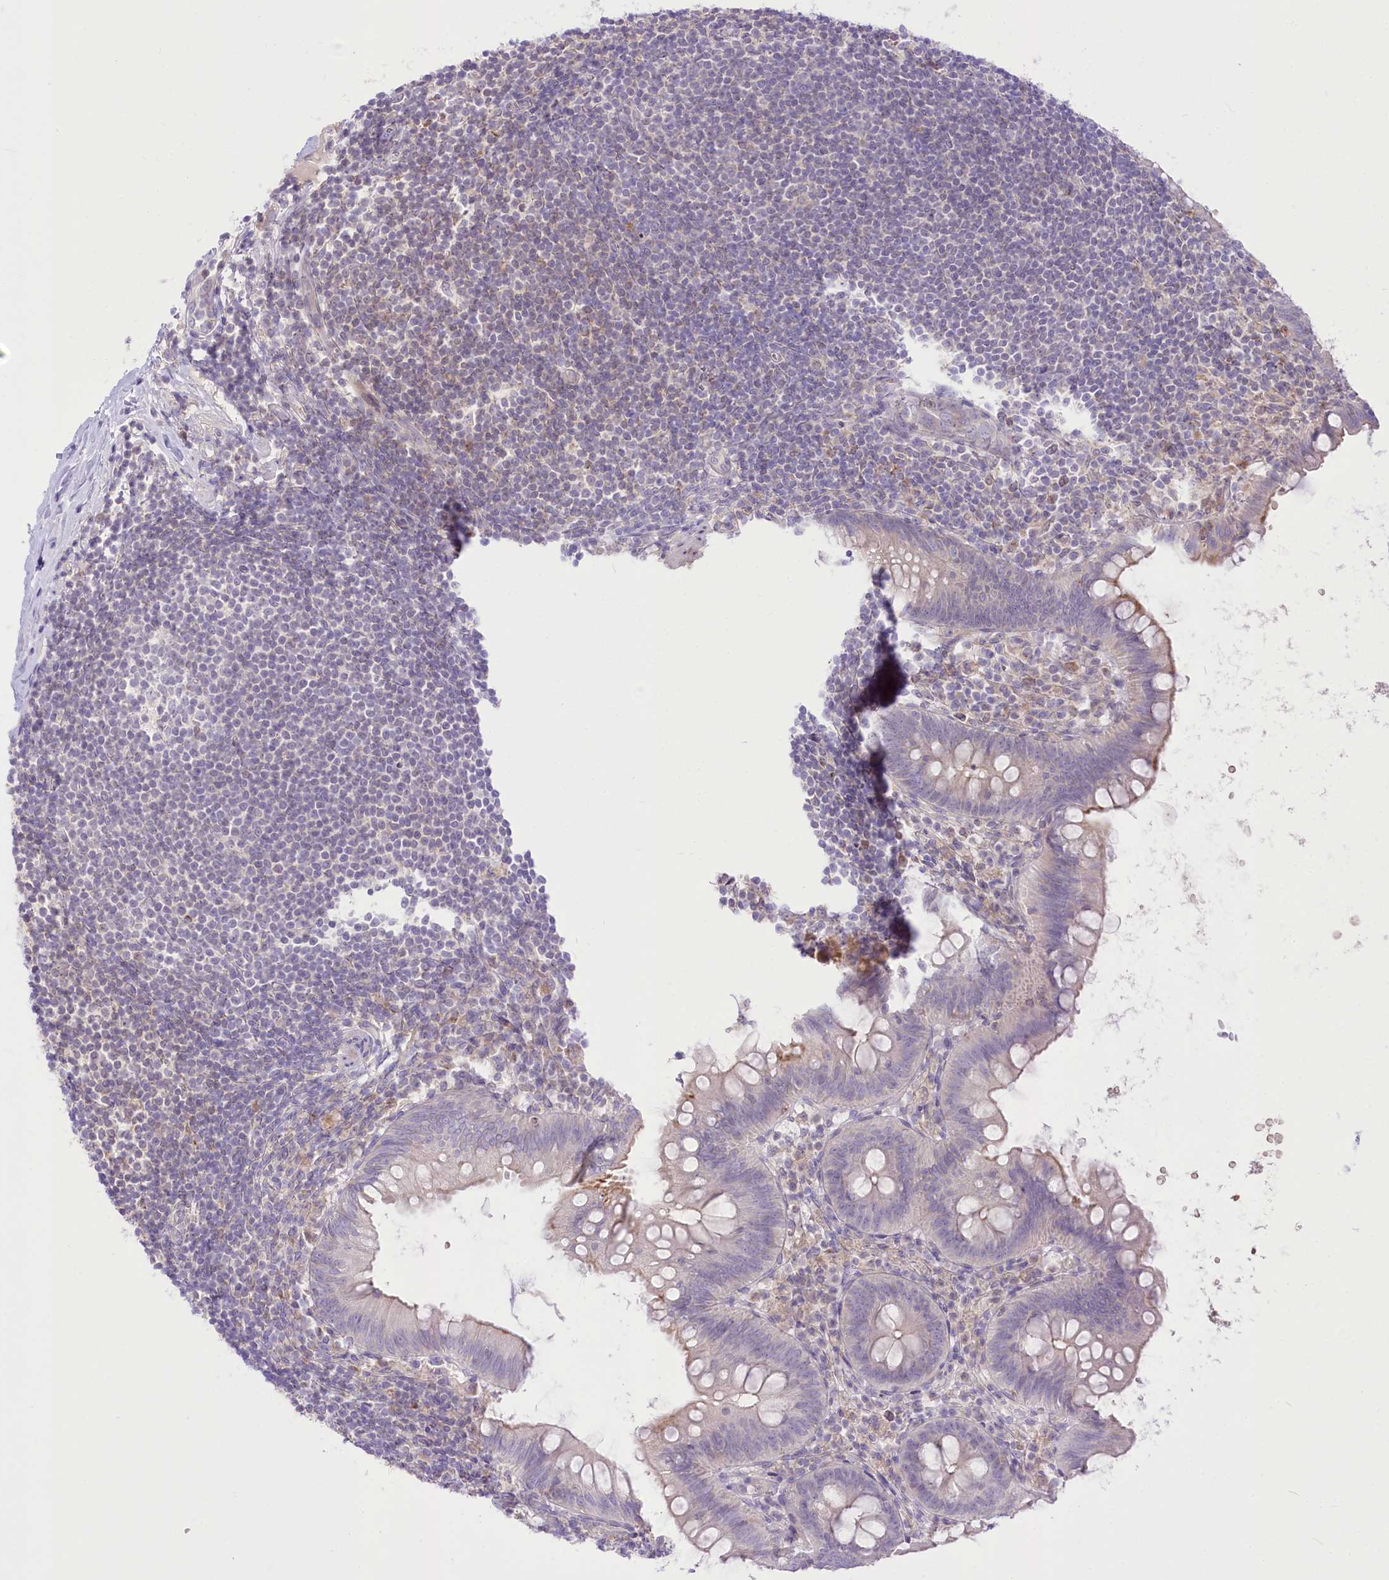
{"staining": {"intensity": "weak", "quantity": "<25%", "location": "cytoplasmic/membranous"}, "tissue": "appendix", "cell_type": "Glandular cells", "image_type": "normal", "snomed": [{"axis": "morphology", "description": "Normal tissue, NOS"}, {"axis": "topography", "description": "Appendix"}], "caption": "Human appendix stained for a protein using immunohistochemistry (IHC) demonstrates no expression in glandular cells.", "gene": "HELT", "patient": {"sex": "female", "age": 62}}